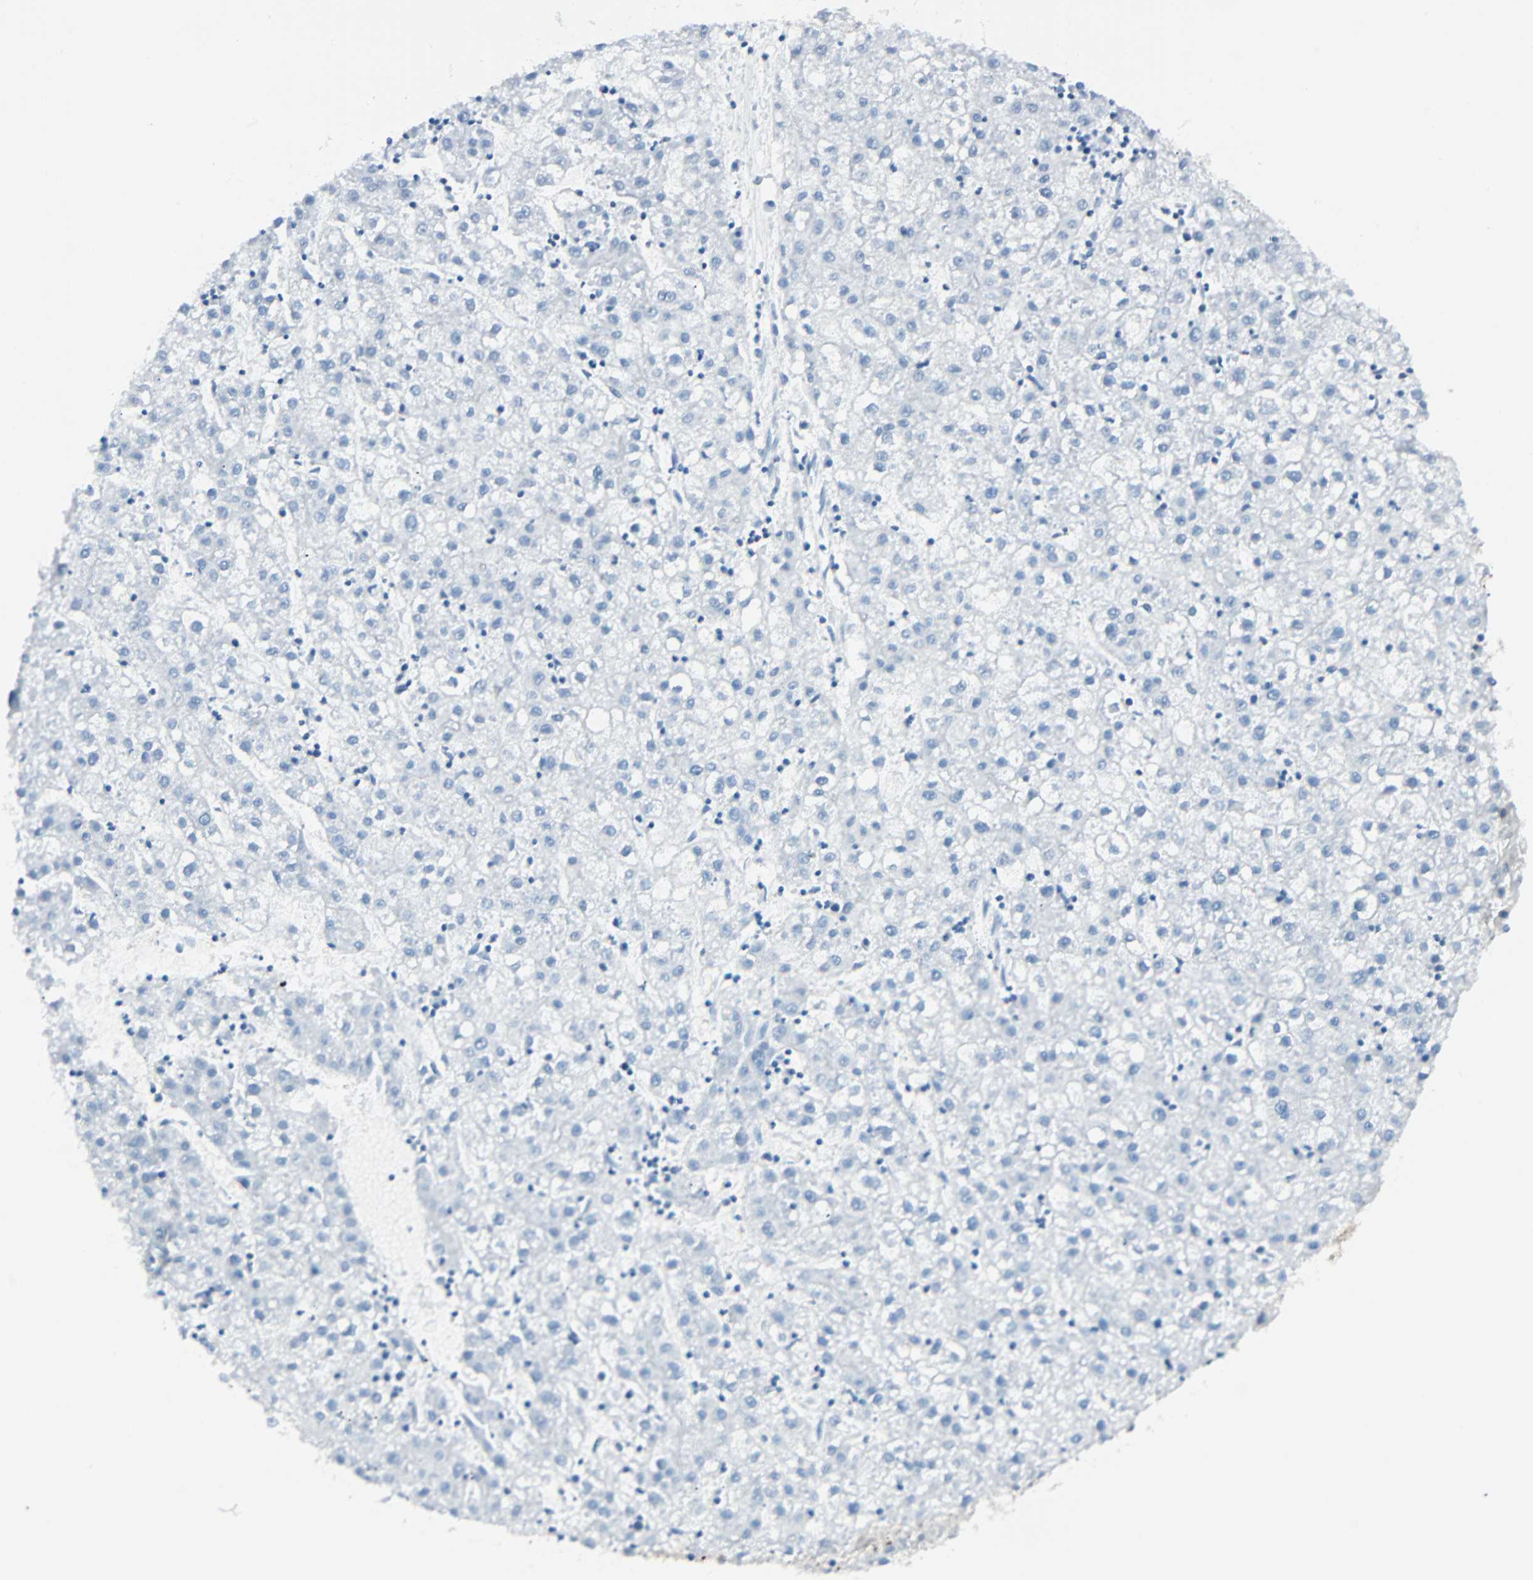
{"staining": {"intensity": "negative", "quantity": "none", "location": "none"}, "tissue": "liver cancer", "cell_type": "Tumor cells", "image_type": "cancer", "snomed": [{"axis": "morphology", "description": "Carcinoma, Hepatocellular, NOS"}, {"axis": "topography", "description": "Liver"}], "caption": "A photomicrograph of human liver cancer (hepatocellular carcinoma) is negative for staining in tumor cells.", "gene": "NELFE", "patient": {"sex": "male", "age": 72}}